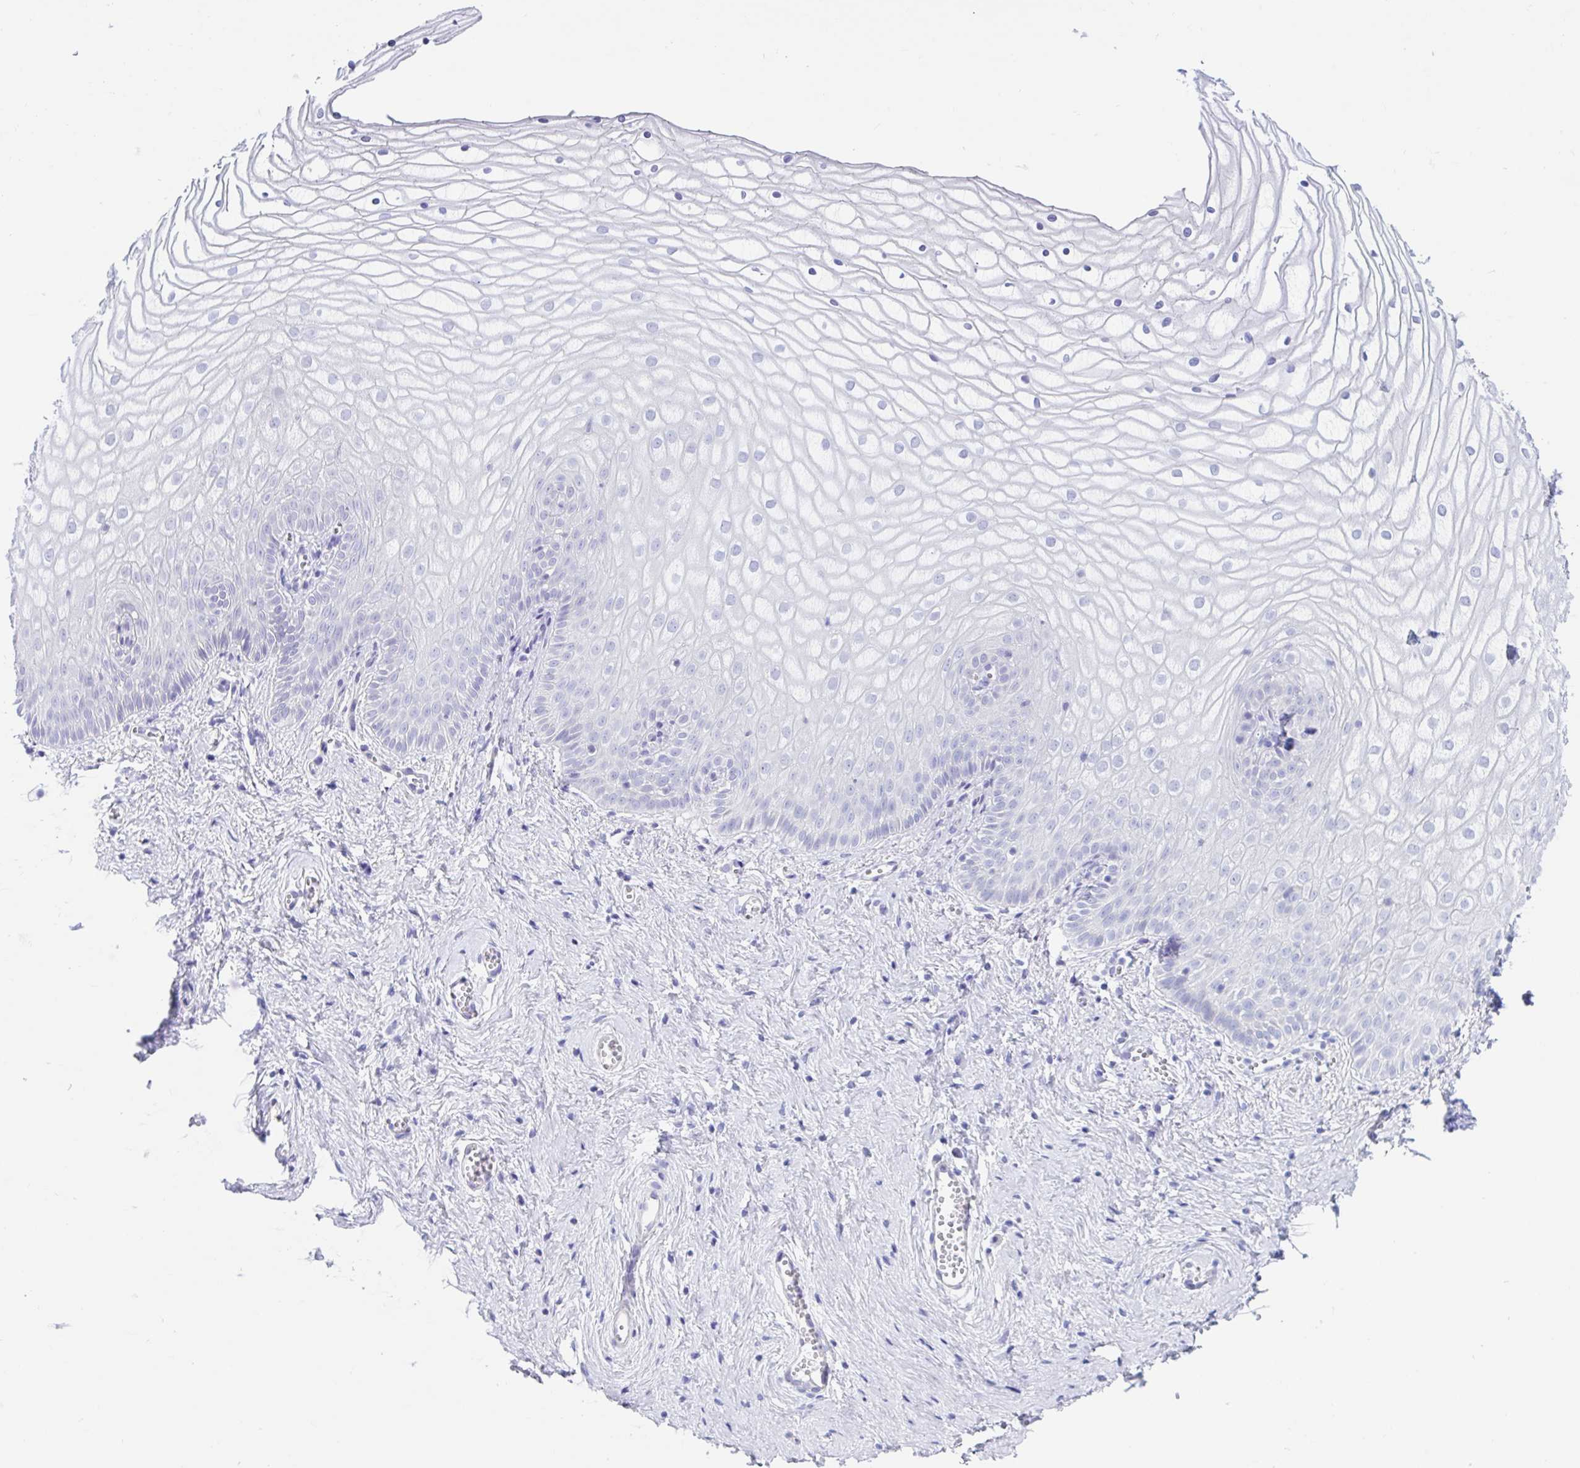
{"staining": {"intensity": "negative", "quantity": "none", "location": "none"}, "tissue": "vagina", "cell_type": "Squamous epithelial cells", "image_type": "normal", "snomed": [{"axis": "morphology", "description": "Normal tissue, NOS"}, {"axis": "topography", "description": "Vagina"}], "caption": "Immunohistochemistry (IHC) micrograph of benign vagina stained for a protein (brown), which reveals no positivity in squamous epithelial cells. (Immunohistochemistry, brightfield microscopy, high magnification).", "gene": "OR6N2", "patient": {"sex": "female", "age": 56}}